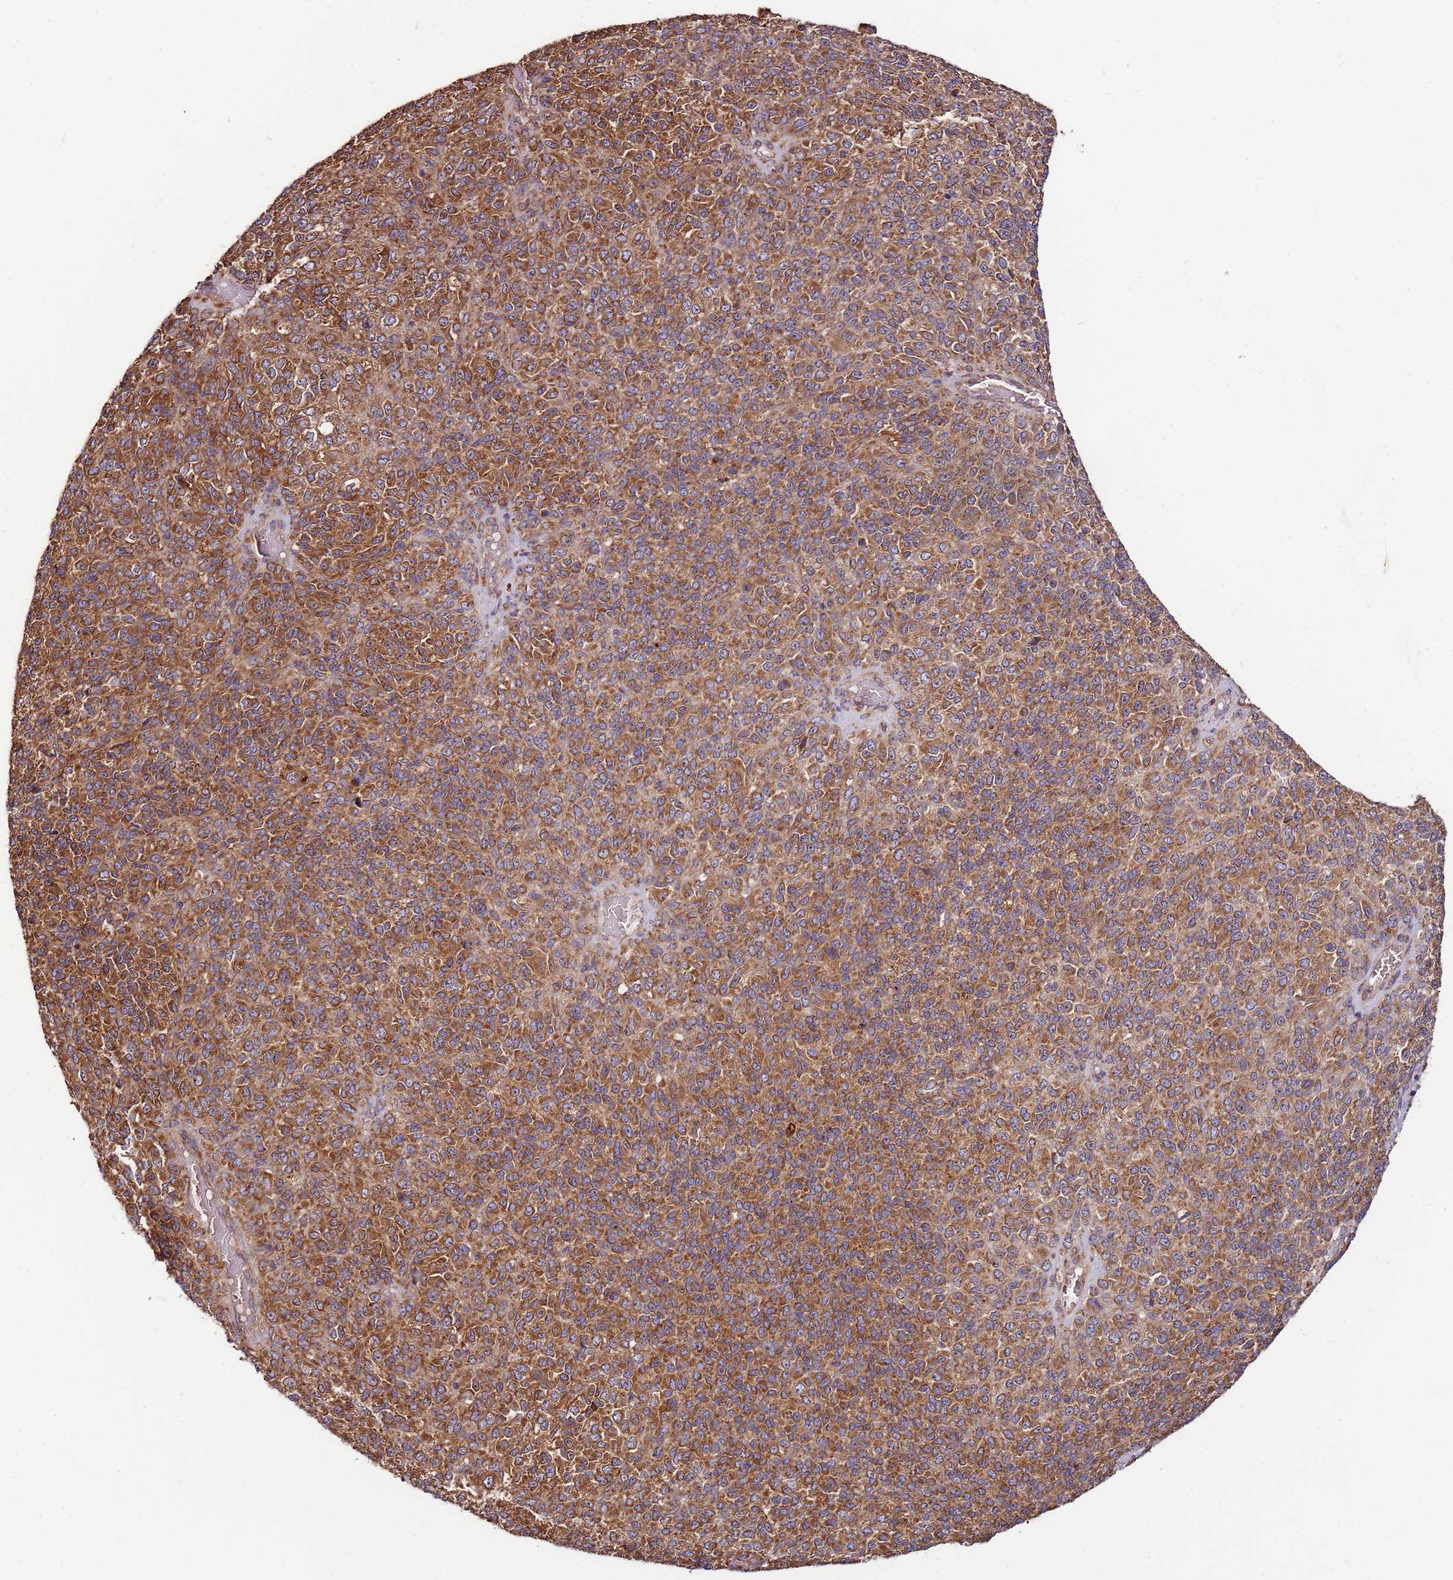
{"staining": {"intensity": "strong", "quantity": ">75%", "location": "cytoplasmic/membranous"}, "tissue": "melanoma", "cell_type": "Tumor cells", "image_type": "cancer", "snomed": [{"axis": "morphology", "description": "Malignant melanoma, Metastatic site"}, {"axis": "topography", "description": "Brain"}], "caption": "Protein expression analysis of melanoma demonstrates strong cytoplasmic/membranous expression in about >75% of tumor cells.", "gene": "SLC44A5", "patient": {"sex": "female", "age": 56}}